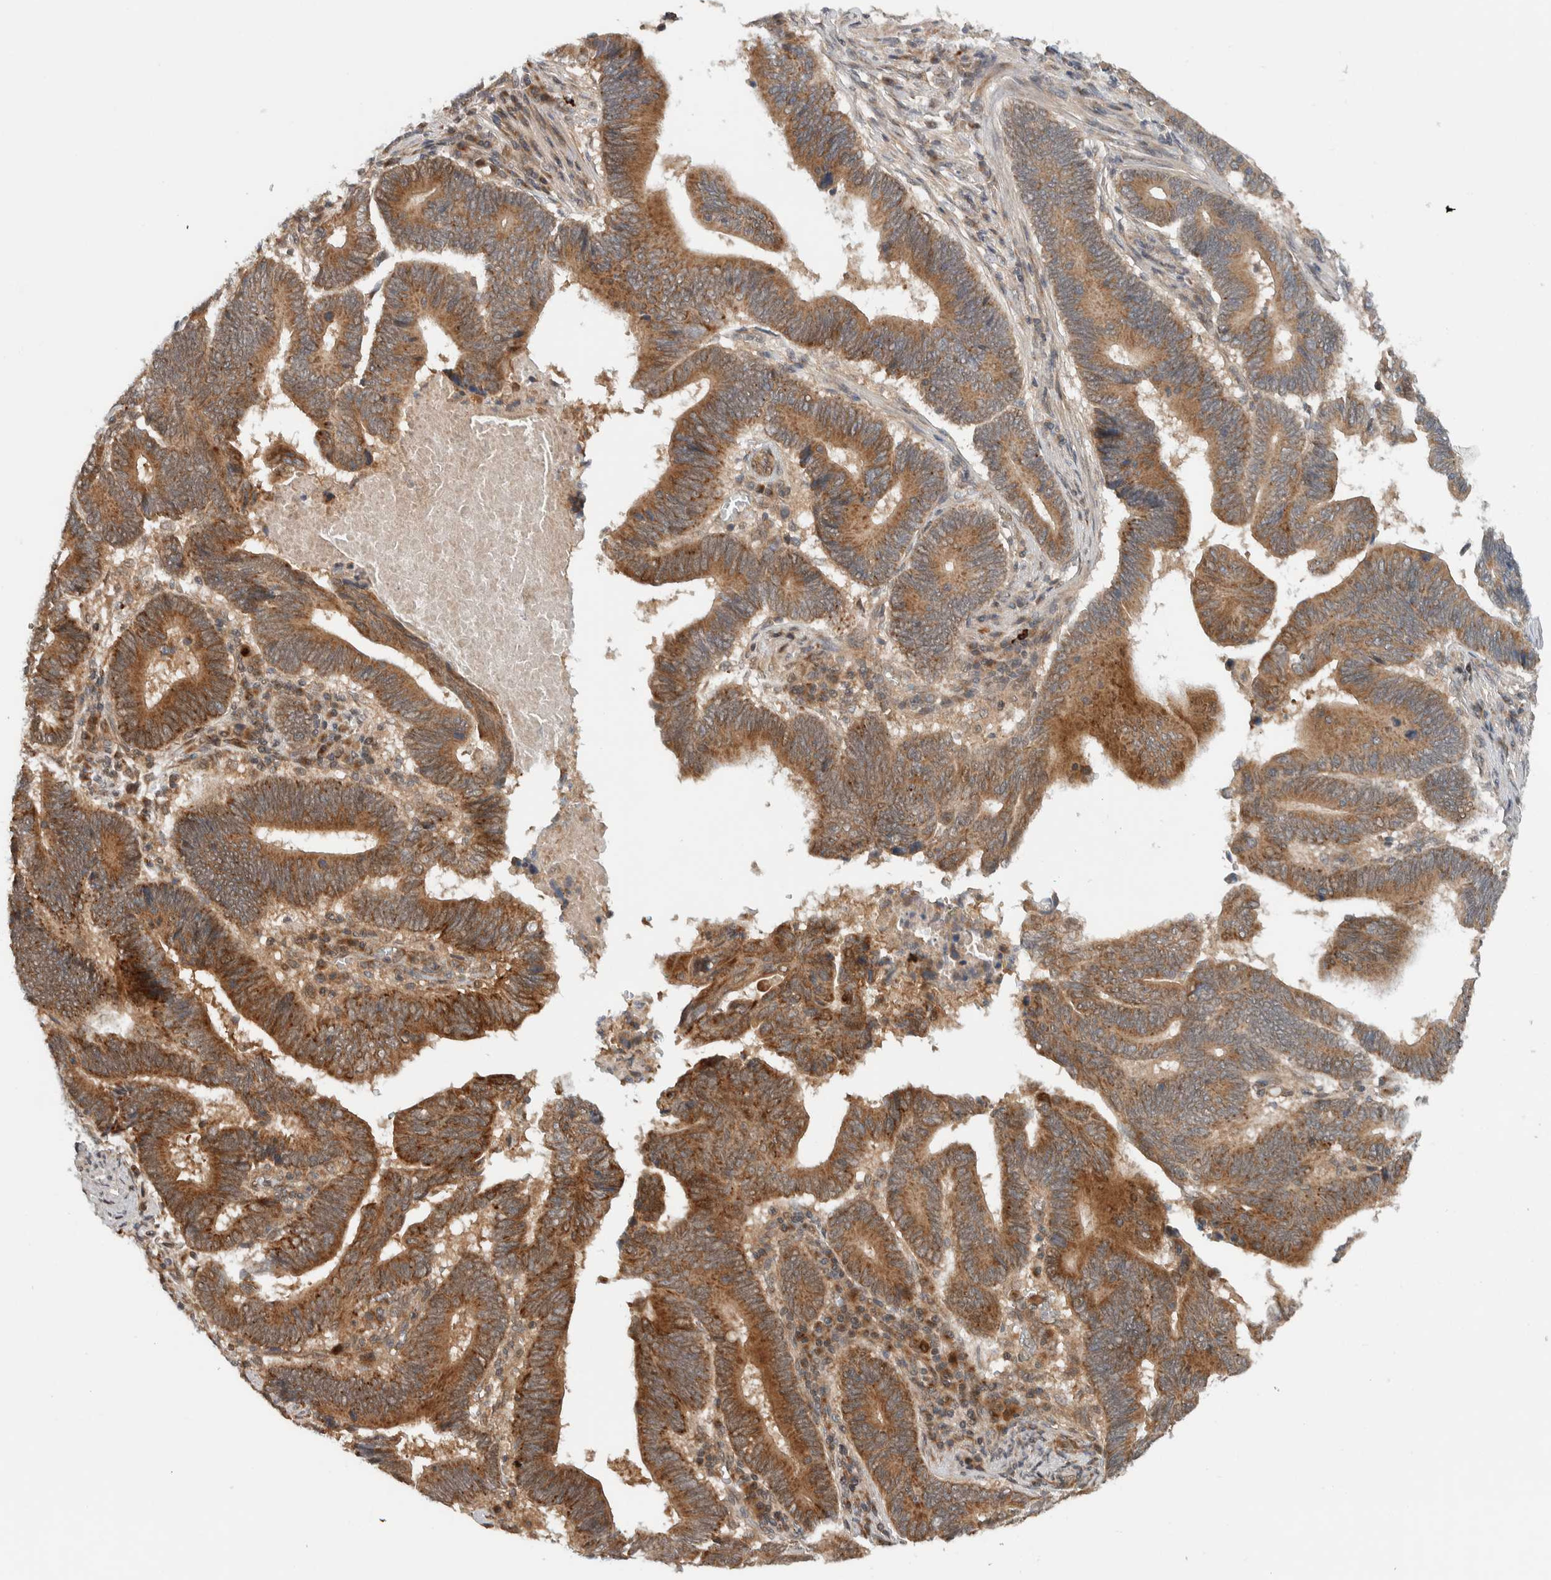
{"staining": {"intensity": "moderate", "quantity": ">75%", "location": "cytoplasmic/membranous"}, "tissue": "pancreatic cancer", "cell_type": "Tumor cells", "image_type": "cancer", "snomed": [{"axis": "morphology", "description": "Adenocarcinoma, NOS"}, {"axis": "topography", "description": "Pancreas"}], "caption": "Immunohistochemical staining of human pancreatic adenocarcinoma demonstrates medium levels of moderate cytoplasmic/membranous staining in about >75% of tumor cells. (DAB IHC with brightfield microscopy, high magnification).", "gene": "KLHL6", "patient": {"sex": "female", "age": 70}}